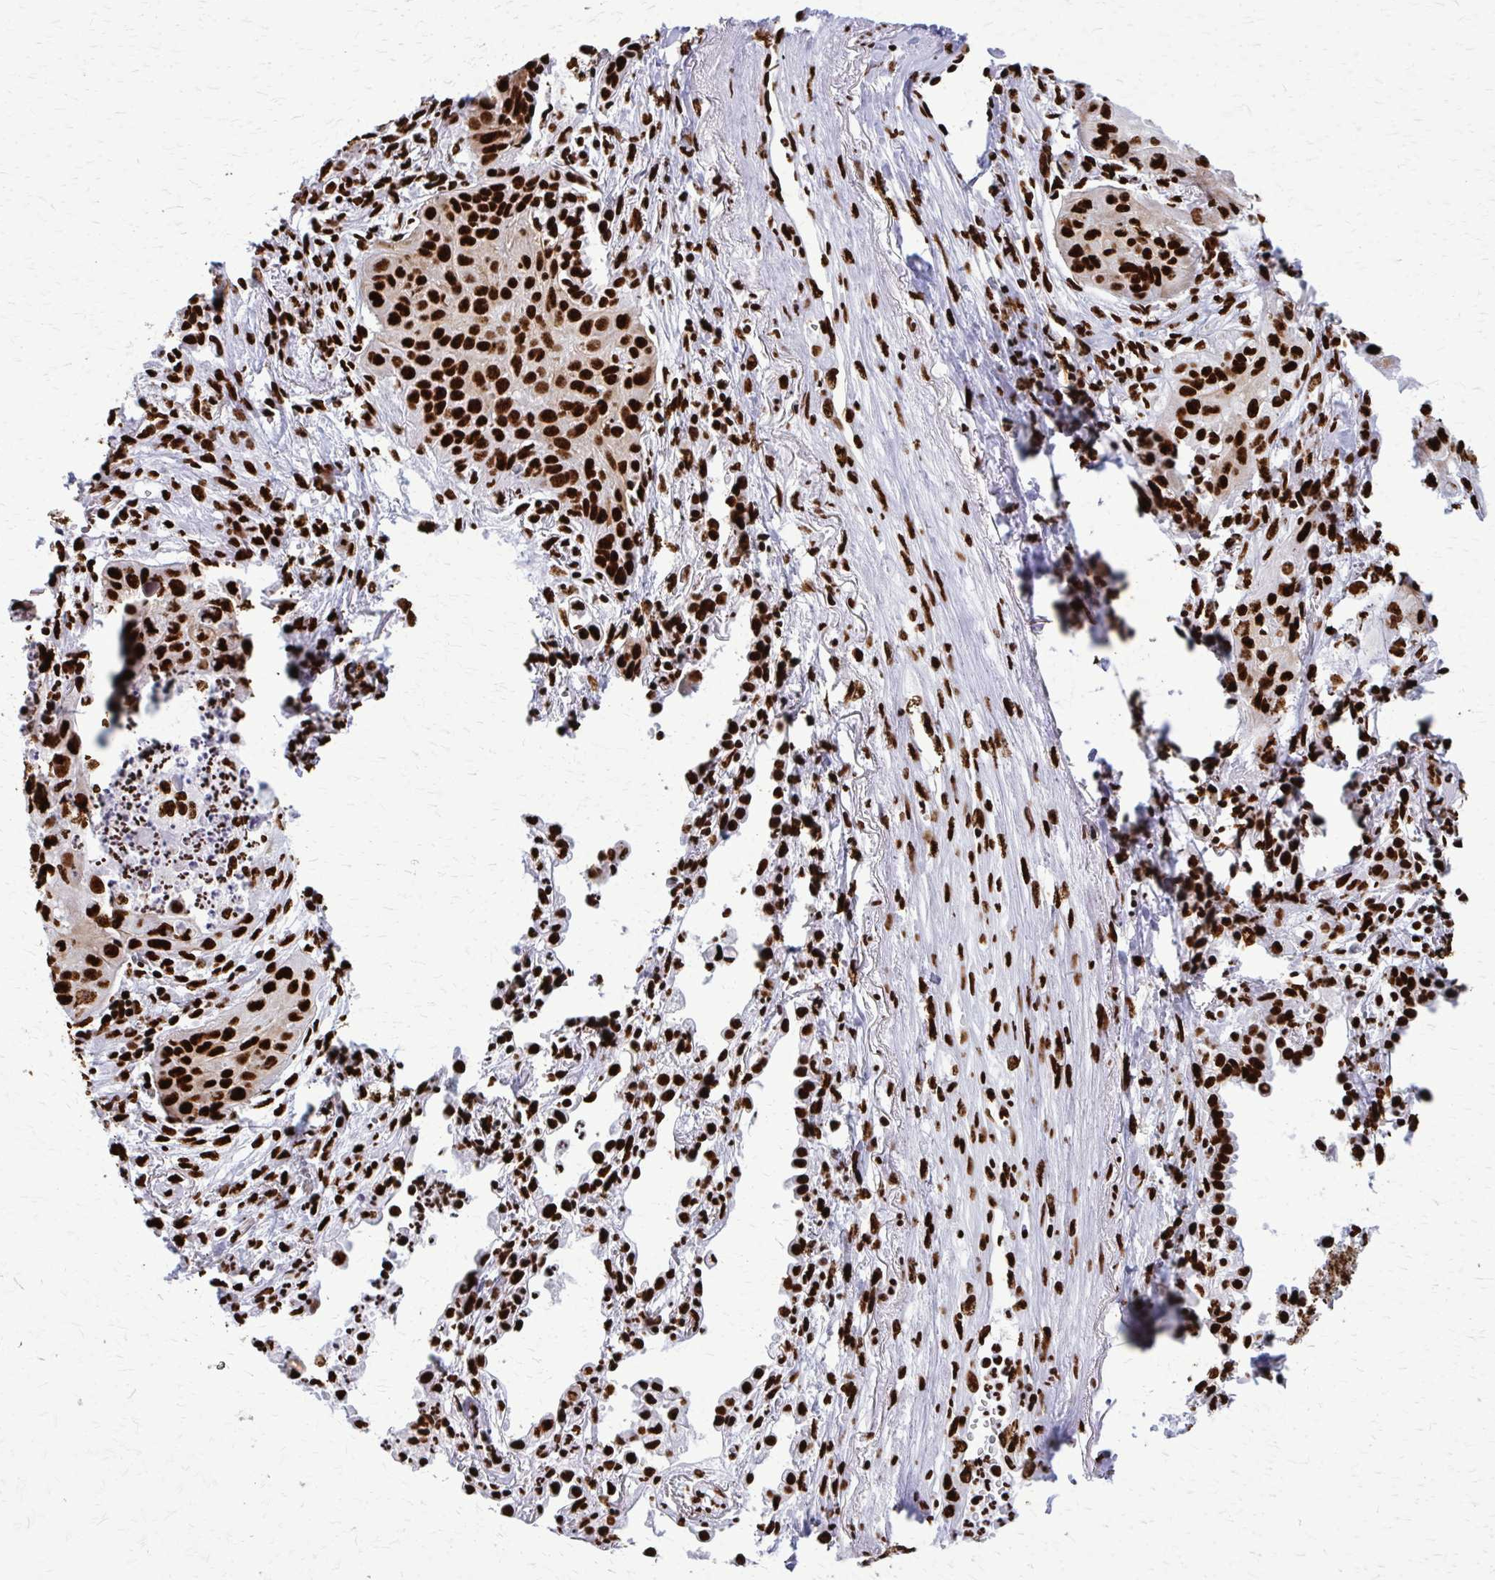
{"staining": {"intensity": "strong", "quantity": ">75%", "location": "nuclear"}, "tissue": "lung cancer", "cell_type": "Tumor cells", "image_type": "cancer", "snomed": [{"axis": "morphology", "description": "Squamous cell carcinoma, NOS"}, {"axis": "topography", "description": "Lung"}], "caption": "Tumor cells demonstrate high levels of strong nuclear positivity in approximately >75% of cells in human lung squamous cell carcinoma.", "gene": "SFPQ", "patient": {"sex": "male", "age": 71}}